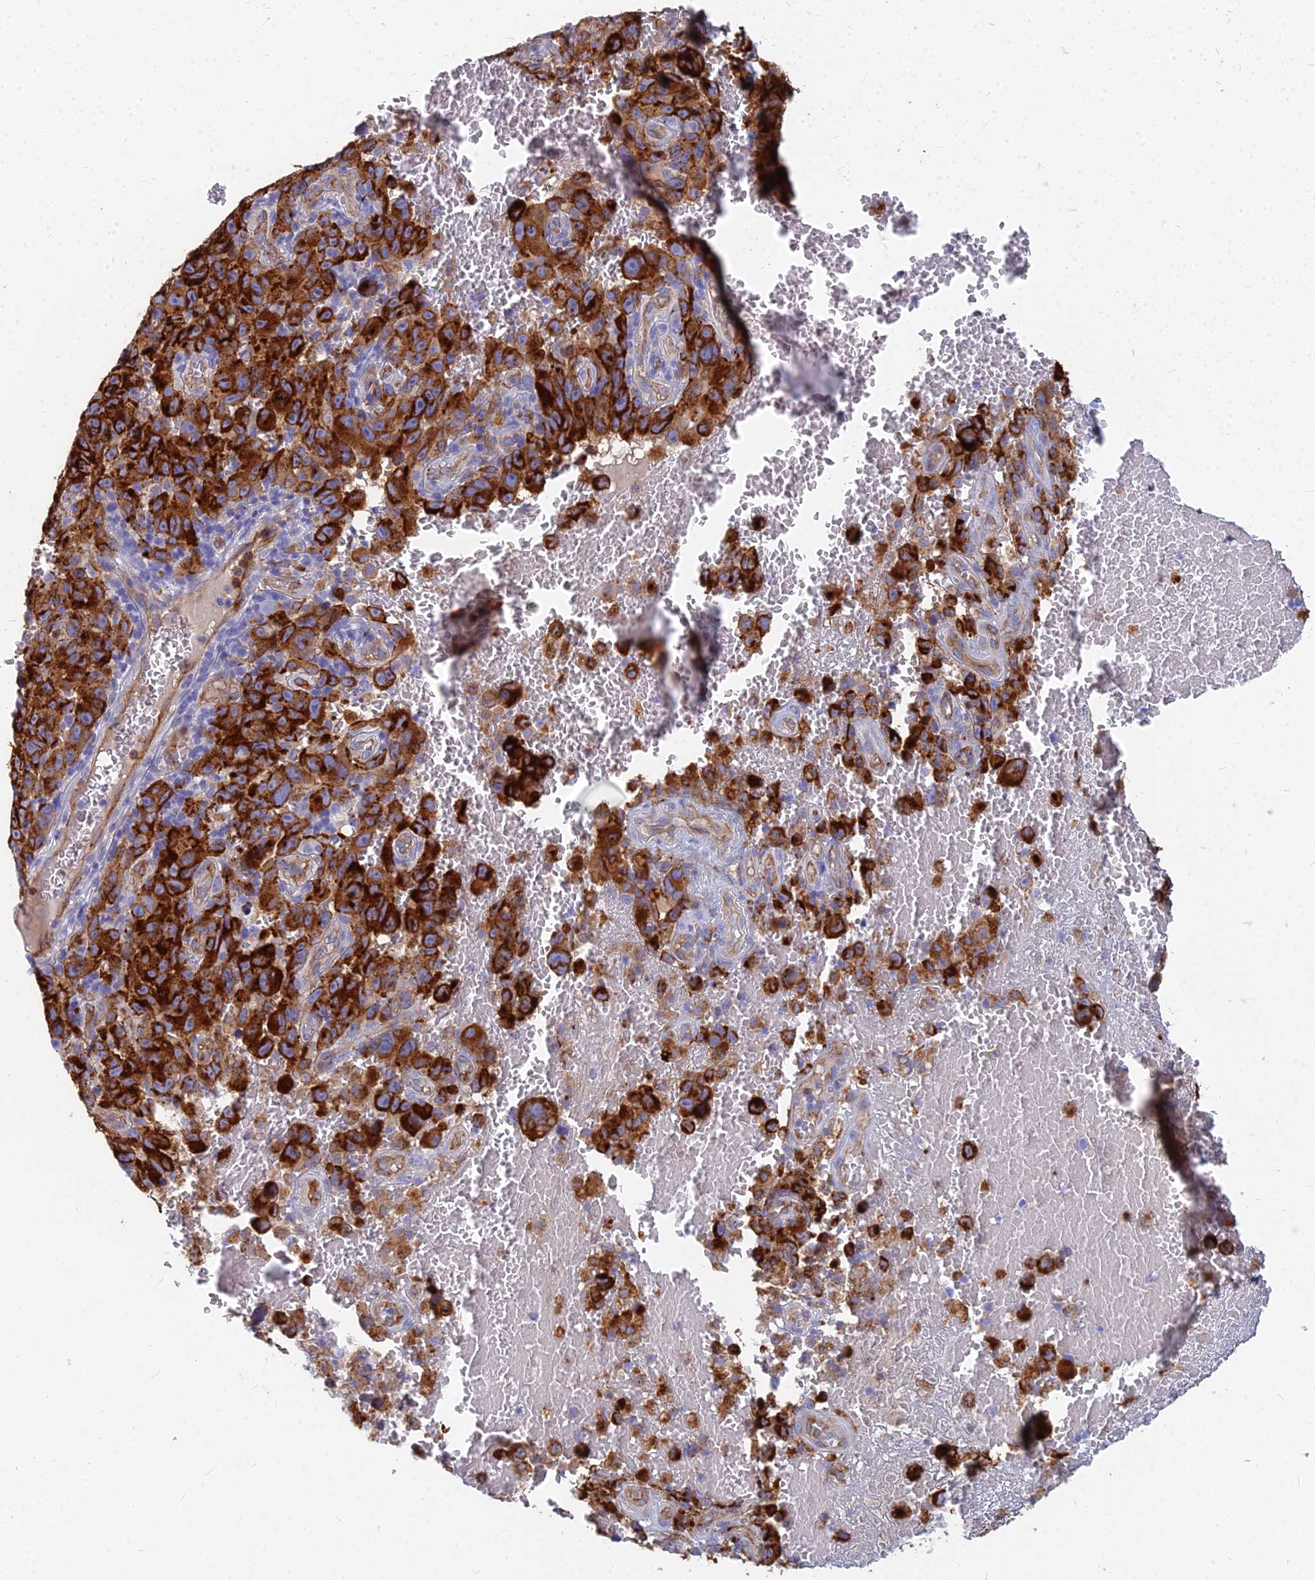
{"staining": {"intensity": "strong", "quantity": ">75%", "location": "cytoplasmic/membranous"}, "tissue": "melanoma", "cell_type": "Tumor cells", "image_type": "cancer", "snomed": [{"axis": "morphology", "description": "Malignant melanoma, NOS"}, {"axis": "topography", "description": "Skin"}], "caption": "An immunohistochemistry (IHC) histopathology image of tumor tissue is shown. Protein staining in brown highlights strong cytoplasmic/membranous positivity in melanoma within tumor cells. (Stains: DAB in brown, nuclei in blue, Microscopy: brightfield microscopy at high magnification).", "gene": "VAT1", "patient": {"sex": "female", "age": 82}}